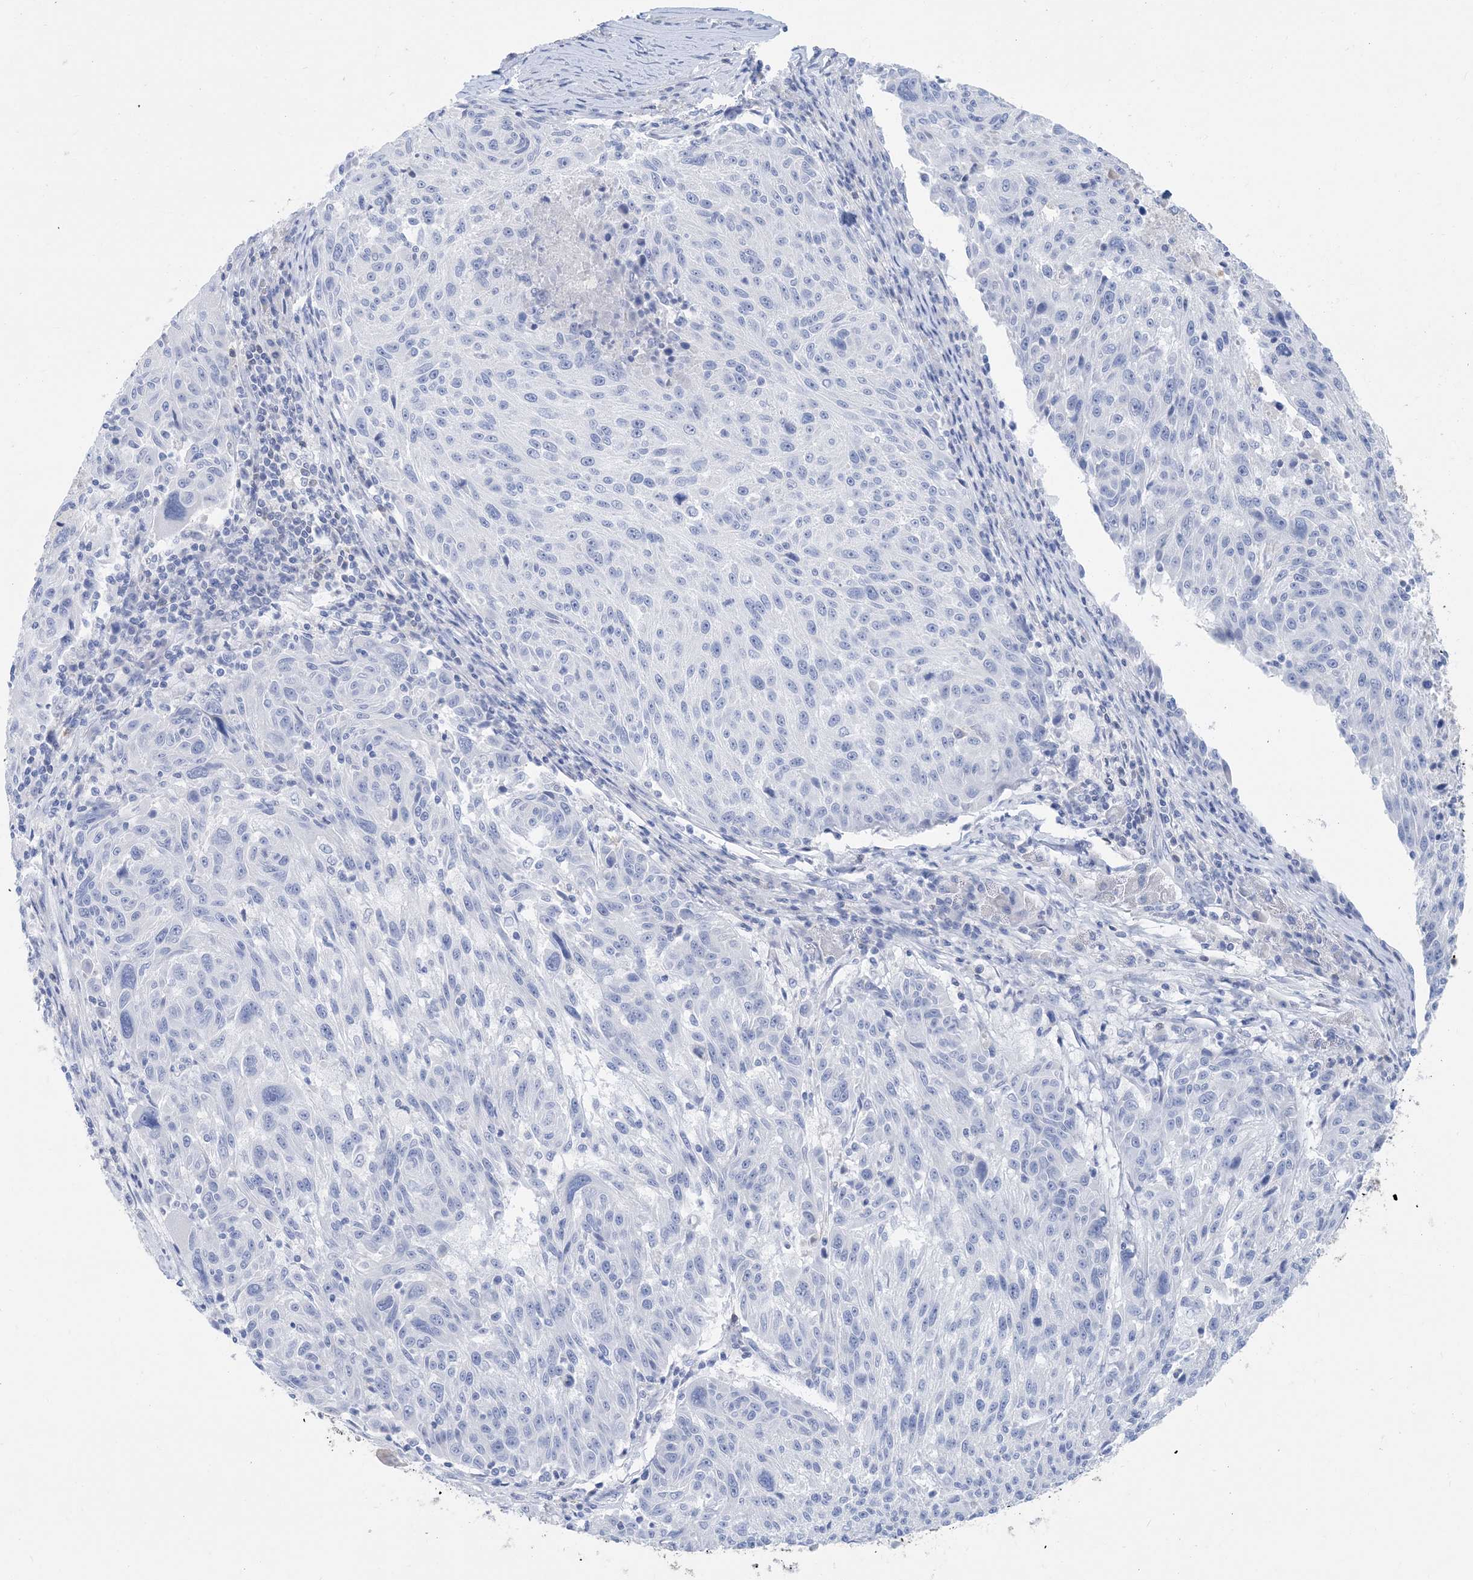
{"staining": {"intensity": "negative", "quantity": "none", "location": "none"}, "tissue": "melanoma", "cell_type": "Tumor cells", "image_type": "cancer", "snomed": [{"axis": "morphology", "description": "Malignant melanoma, NOS"}, {"axis": "topography", "description": "Skin"}], "caption": "IHC image of malignant melanoma stained for a protein (brown), which displays no staining in tumor cells.", "gene": "SH3YL1", "patient": {"sex": "male", "age": 53}}